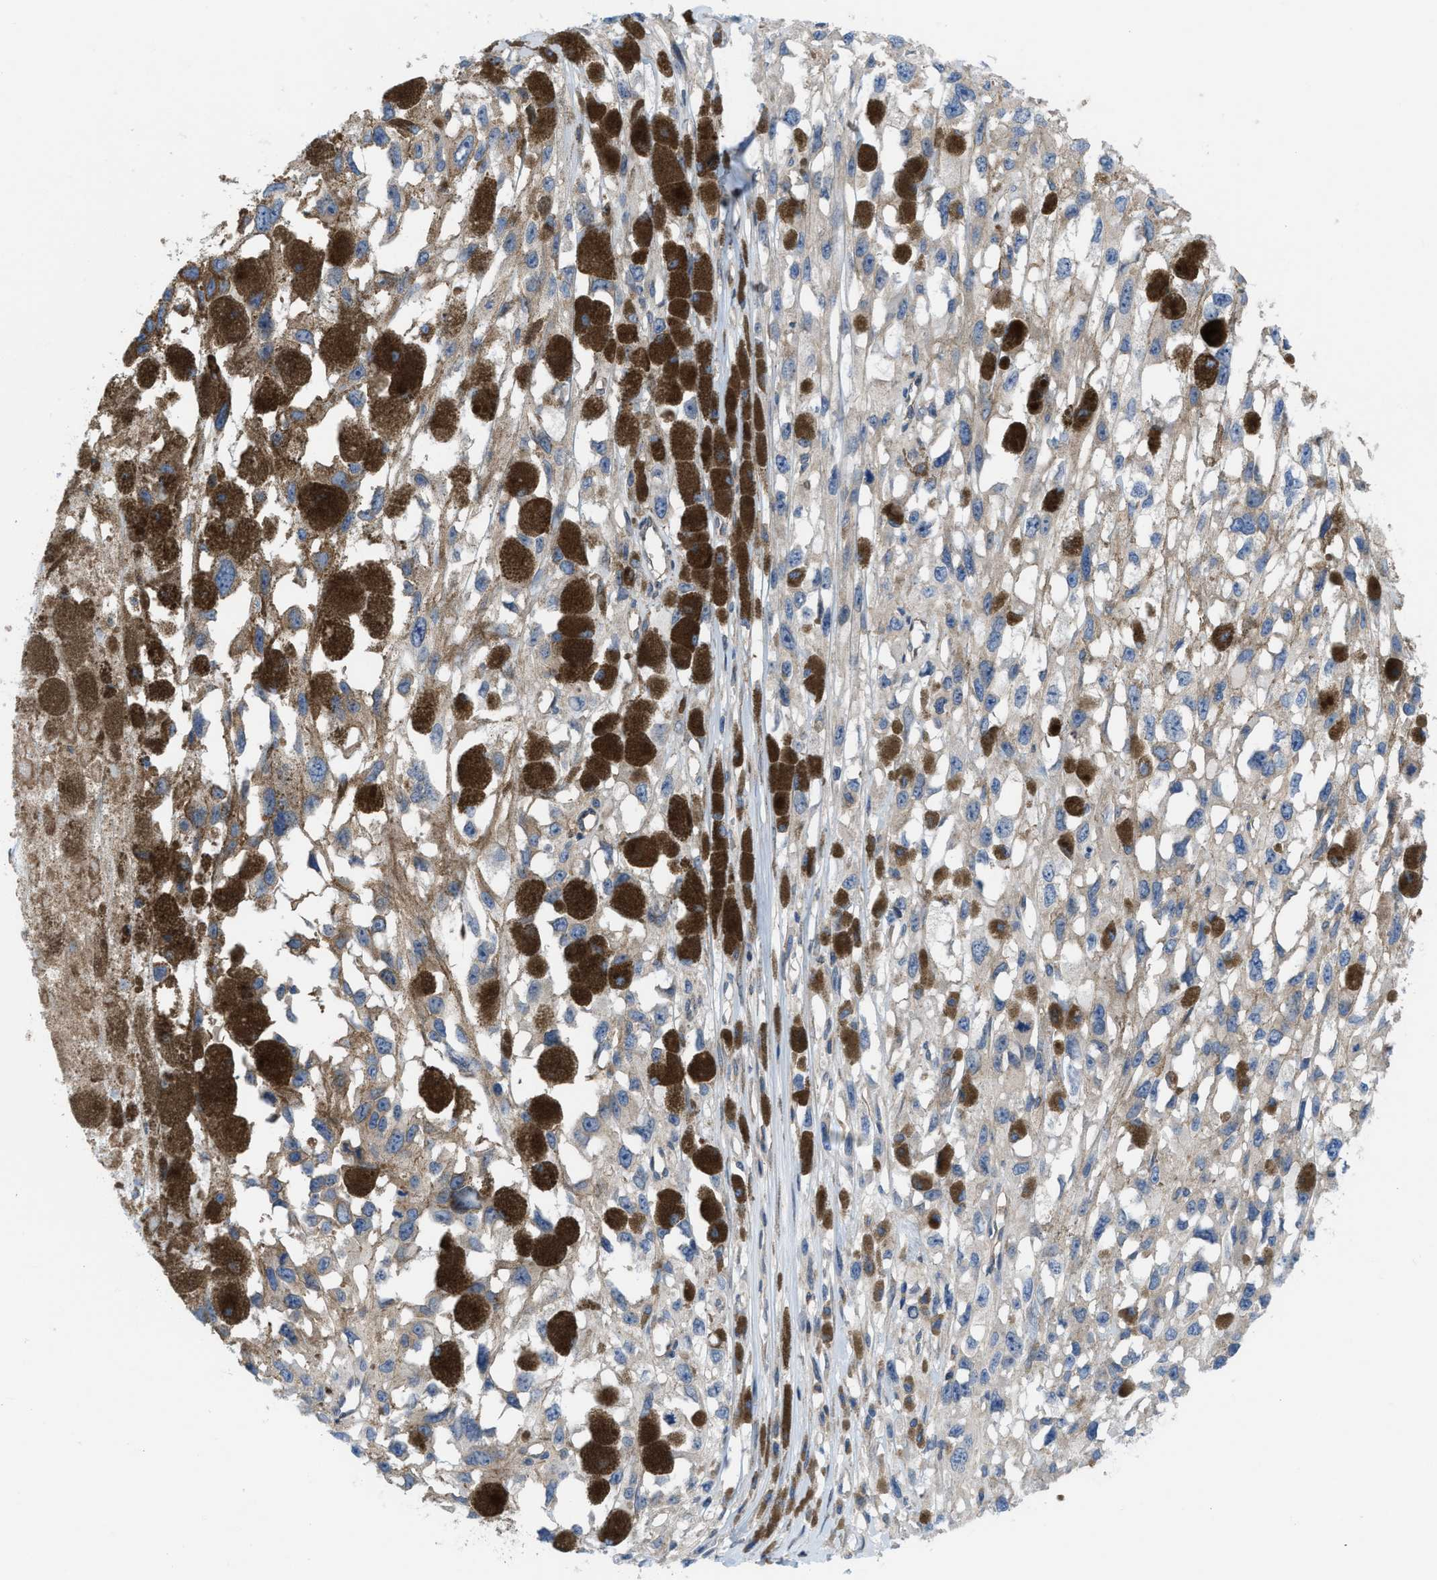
{"staining": {"intensity": "weak", "quantity": ">75%", "location": "cytoplasmic/membranous"}, "tissue": "melanoma", "cell_type": "Tumor cells", "image_type": "cancer", "snomed": [{"axis": "morphology", "description": "Malignant melanoma, Metastatic site"}, {"axis": "topography", "description": "Lymph node"}], "caption": "Malignant melanoma (metastatic site) stained with DAB (3,3'-diaminobenzidine) immunohistochemistry (IHC) demonstrates low levels of weak cytoplasmic/membranous expression in approximately >75% of tumor cells.", "gene": "MYO18A", "patient": {"sex": "male", "age": 59}}